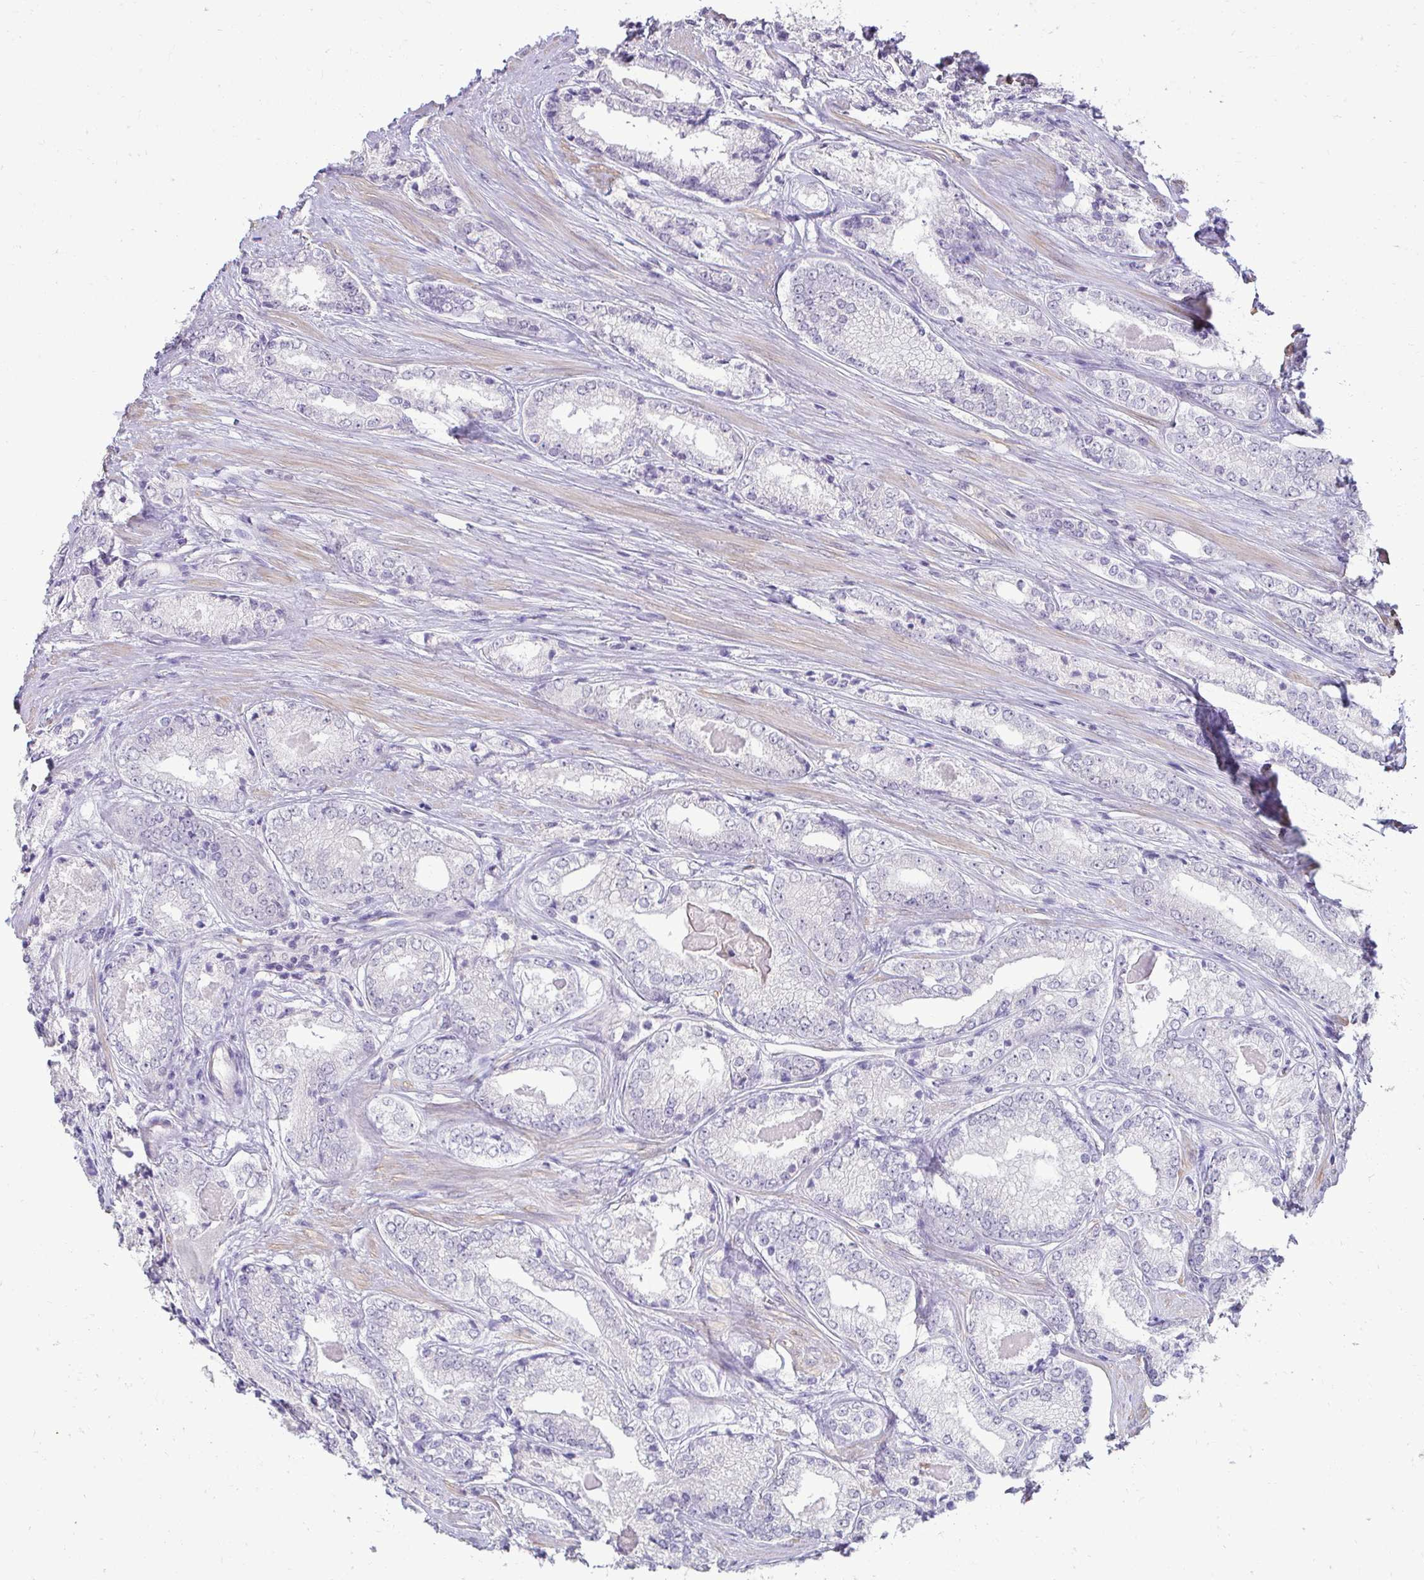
{"staining": {"intensity": "negative", "quantity": "none", "location": "none"}, "tissue": "prostate cancer", "cell_type": "Tumor cells", "image_type": "cancer", "snomed": [{"axis": "morphology", "description": "Adenocarcinoma, NOS"}, {"axis": "morphology", "description": "Adenocarcinoma, Low grade"}, {"axis": "topography", "description": "Prostate"}], "caption": "Immunohistochemical staining of human prostate adenocarcinoma (low-grade) reveals no significant positivity in tumor cells. (Immunohistochemistry (ihc), brightfield microscopy, high magnification).", "gene": "SLC30A3", "patient": {"sex": "male", "age": 68}}